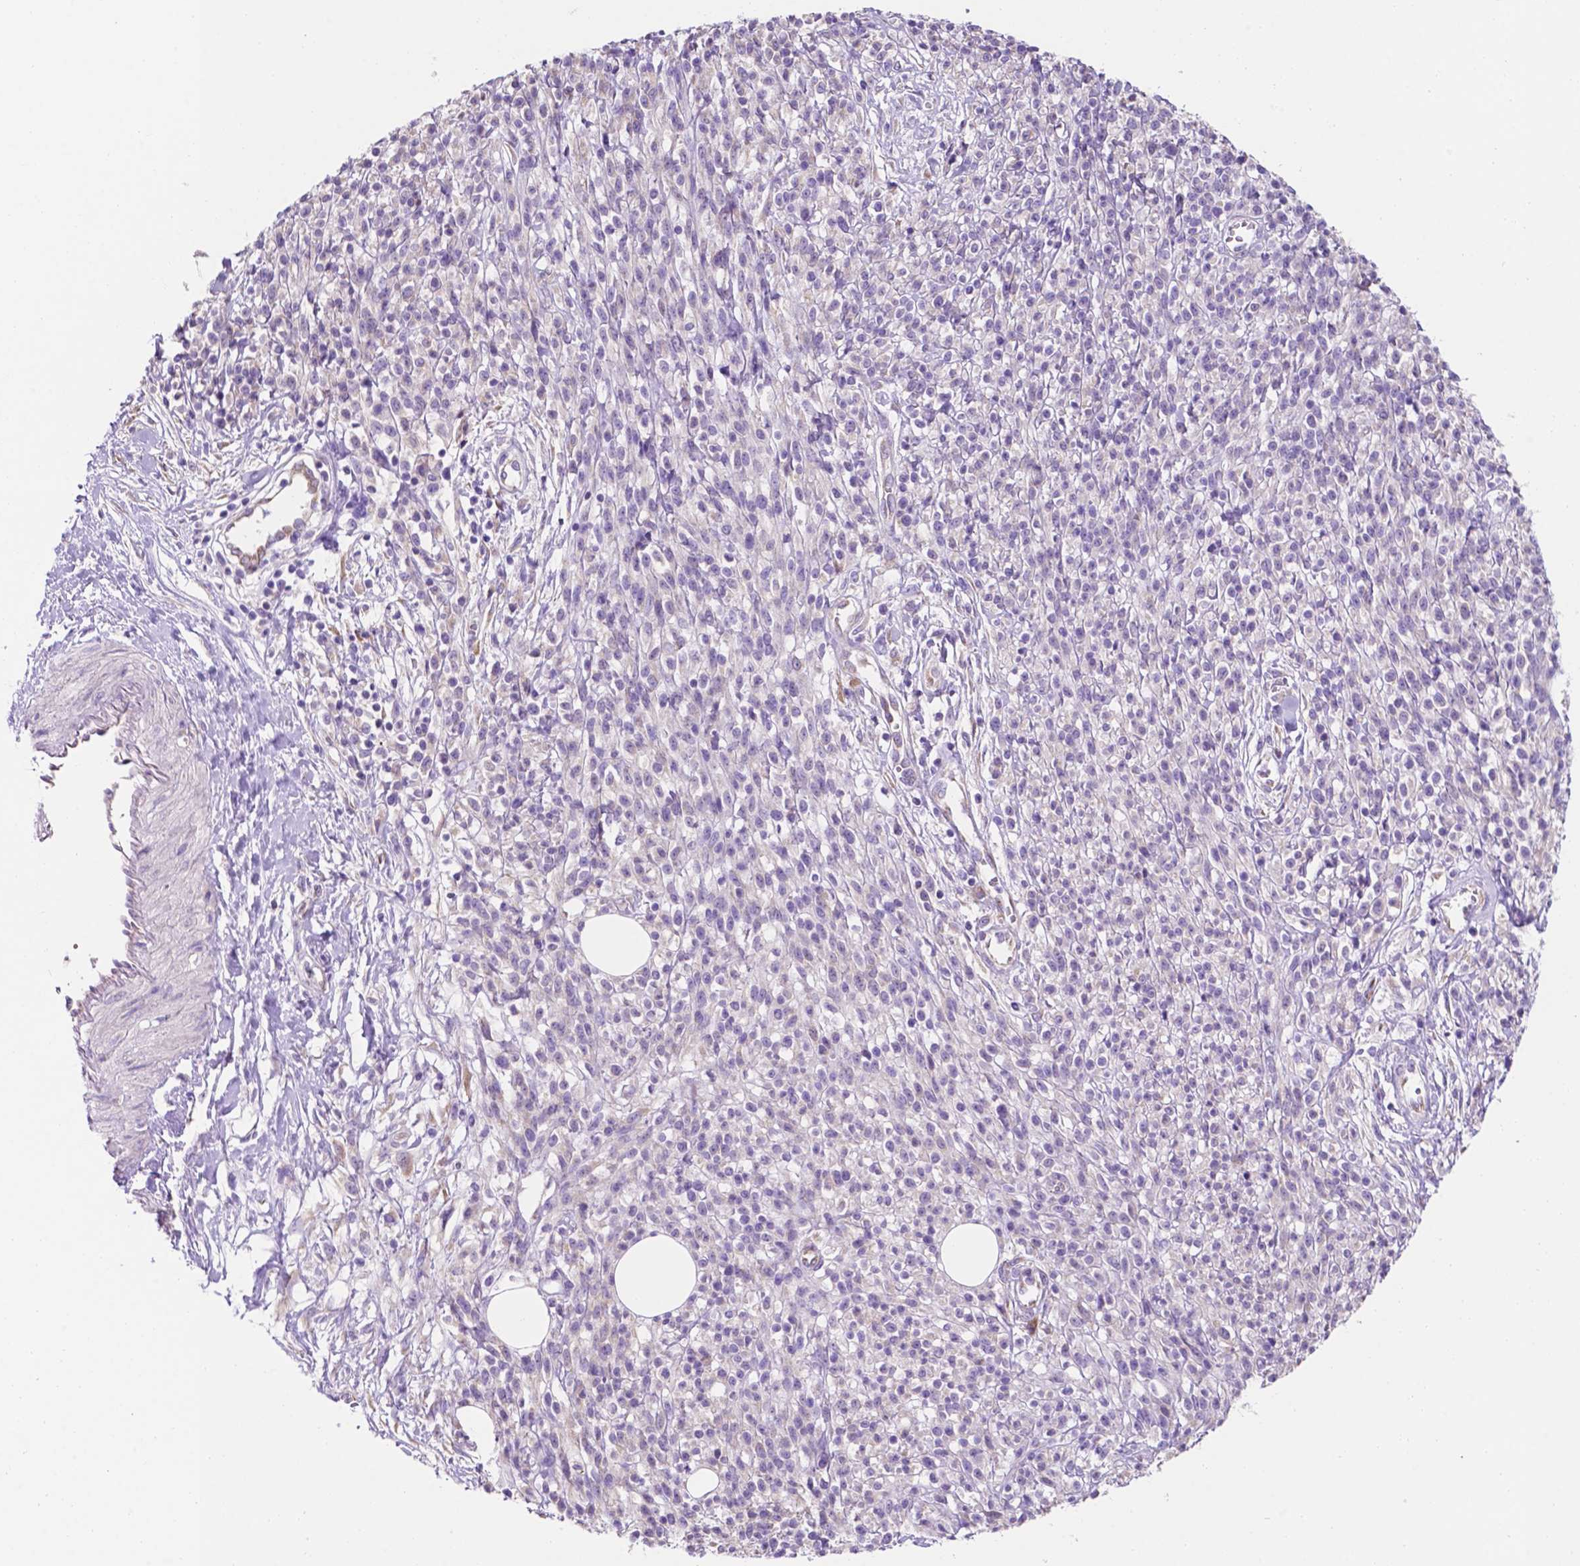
{"staining": {"intensity": "negative", "quantity": "none", "location": "none"}, "tissue": "melanoma", "cell_type": "Tumor cells", "image_type": "cancer", "snomed": [{"axis": "morphology", "description": "Malignant melanoma, NOS"}, {"axis": "topography", "description": "Skin"}, {"axis": "topography", "description": "Skin of trunk"}], "caption": "An immunohistochemistry (IHC) micrograph of malignant melanoma is shown. There is no staining in tumor cells of malignant melanoma.", "gene": "CEACAM7", "patient": {"sex": "male", "age": 74}}